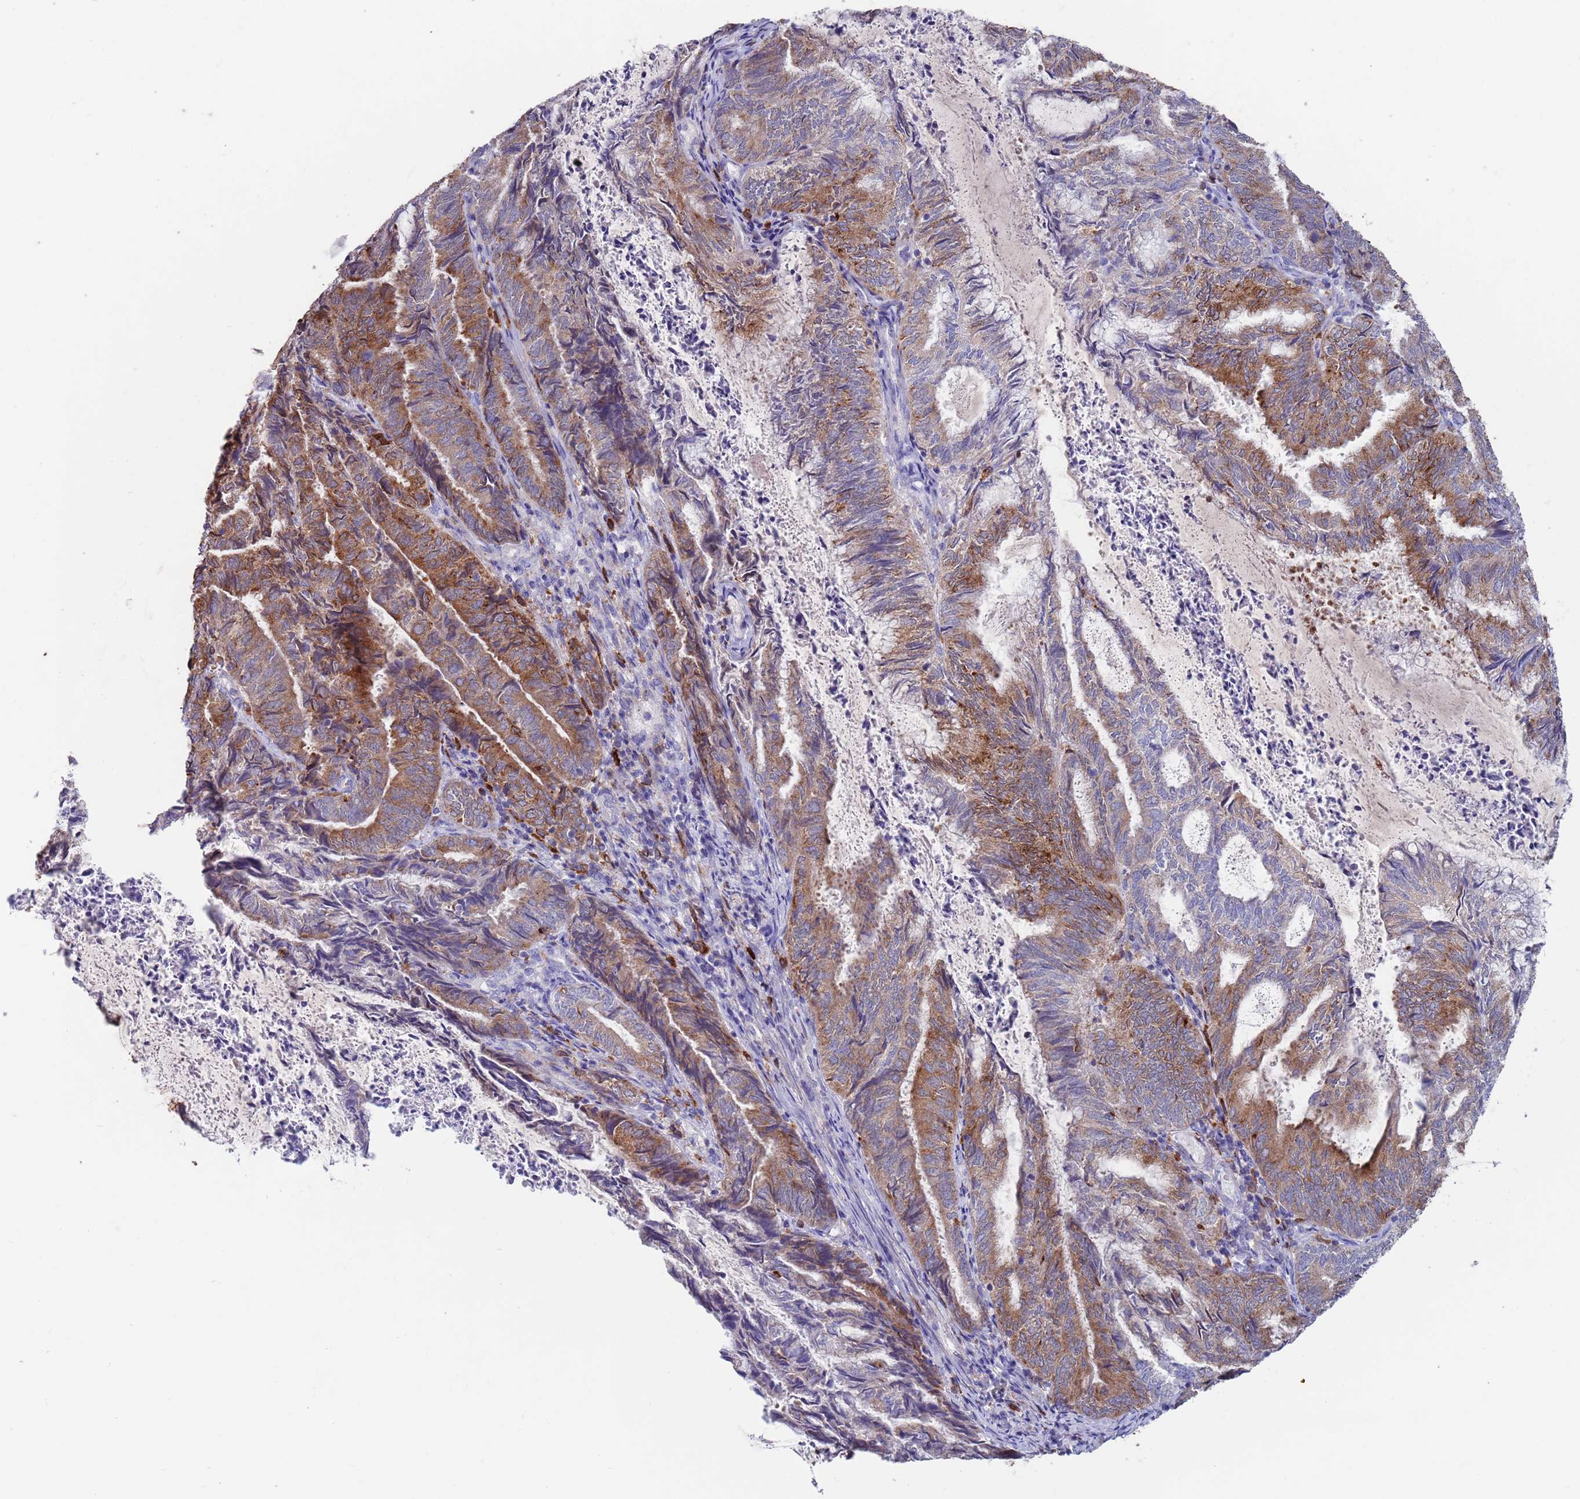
{"staining": {"intensity": "moderate", "quantity": "25%-75%", "location": "cytoplasmic/membranous"}, "tissue": "endometrial cancer", "cell_type": "Tumor cells", "image_type": "cancer", "snomed": [{"axis": "morphology", "description": "Adenocarcinoma, NOS"}, {"axis": "topography", "description": "Endometrium"}], "caption": "The micrograph reveals immunohistochemical staining of endometrial cancer (adenocarcinoma). There is moderate cytoplasmic/membranous staining is appreciated in approximately 25%-75% of tumor cells.", "gene": "GREB1L", "patient": {"sex": "female", "age": 80}}